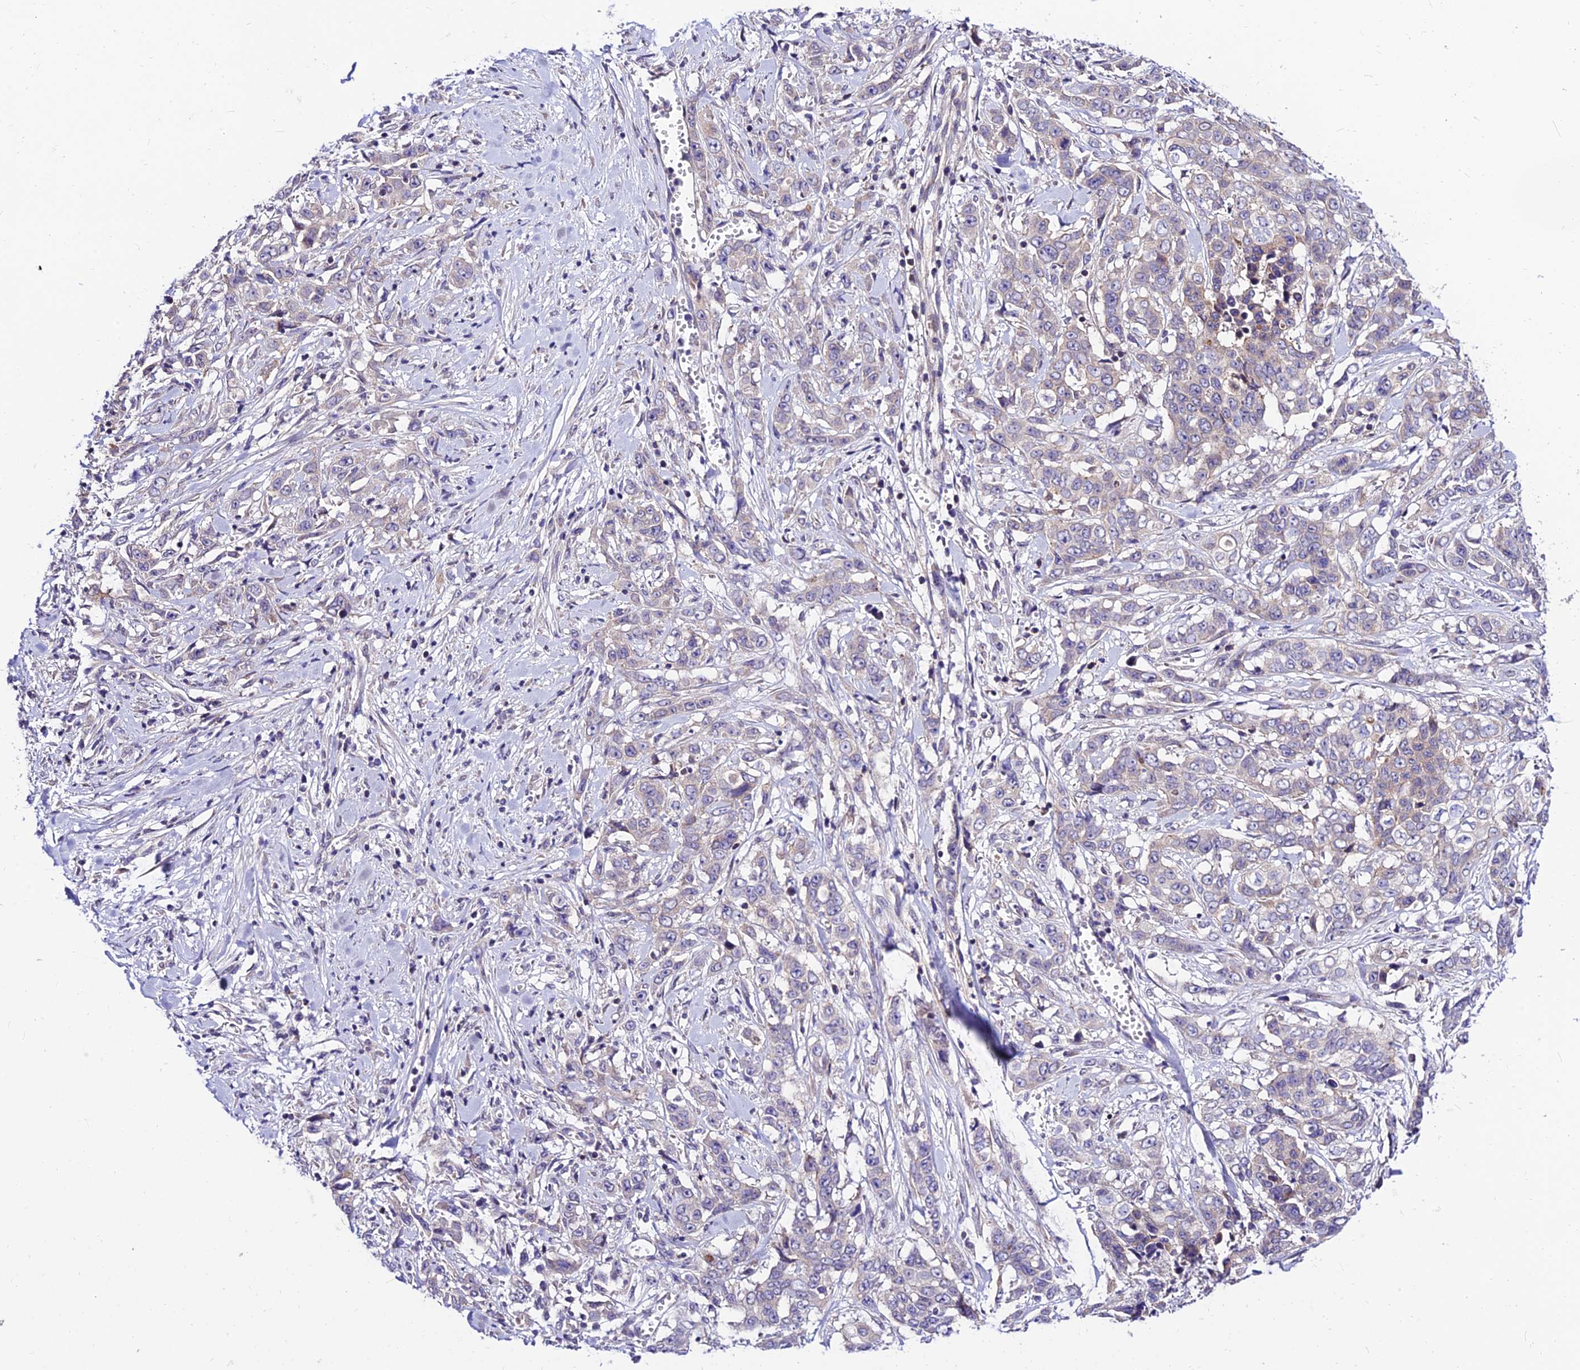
{"staining": {"intensity": "negative", "quantity": "none", "location": "none"}, "tissue": "stomach cancer", "cell_type": "Tumor cells", "image_type": "cancer", "snomed": [{"axis": "morphology", "description": "Adenocarcinoma, NOS"}, {"axis": "topography", "description": "Stomach, upper"}], "caption": "Immunohistochemistry photomicrograph of neoplastic tissue: stomach cancer stained with DAB displays no significant protein positivity in tumor cells. (DAB (3,3'-diaminobenzidine) immunohistochemistry (IHC) with hematoxylin counter stain).", "gene": "C6orf132", "patient": {"sex": "male", "age": 62}}